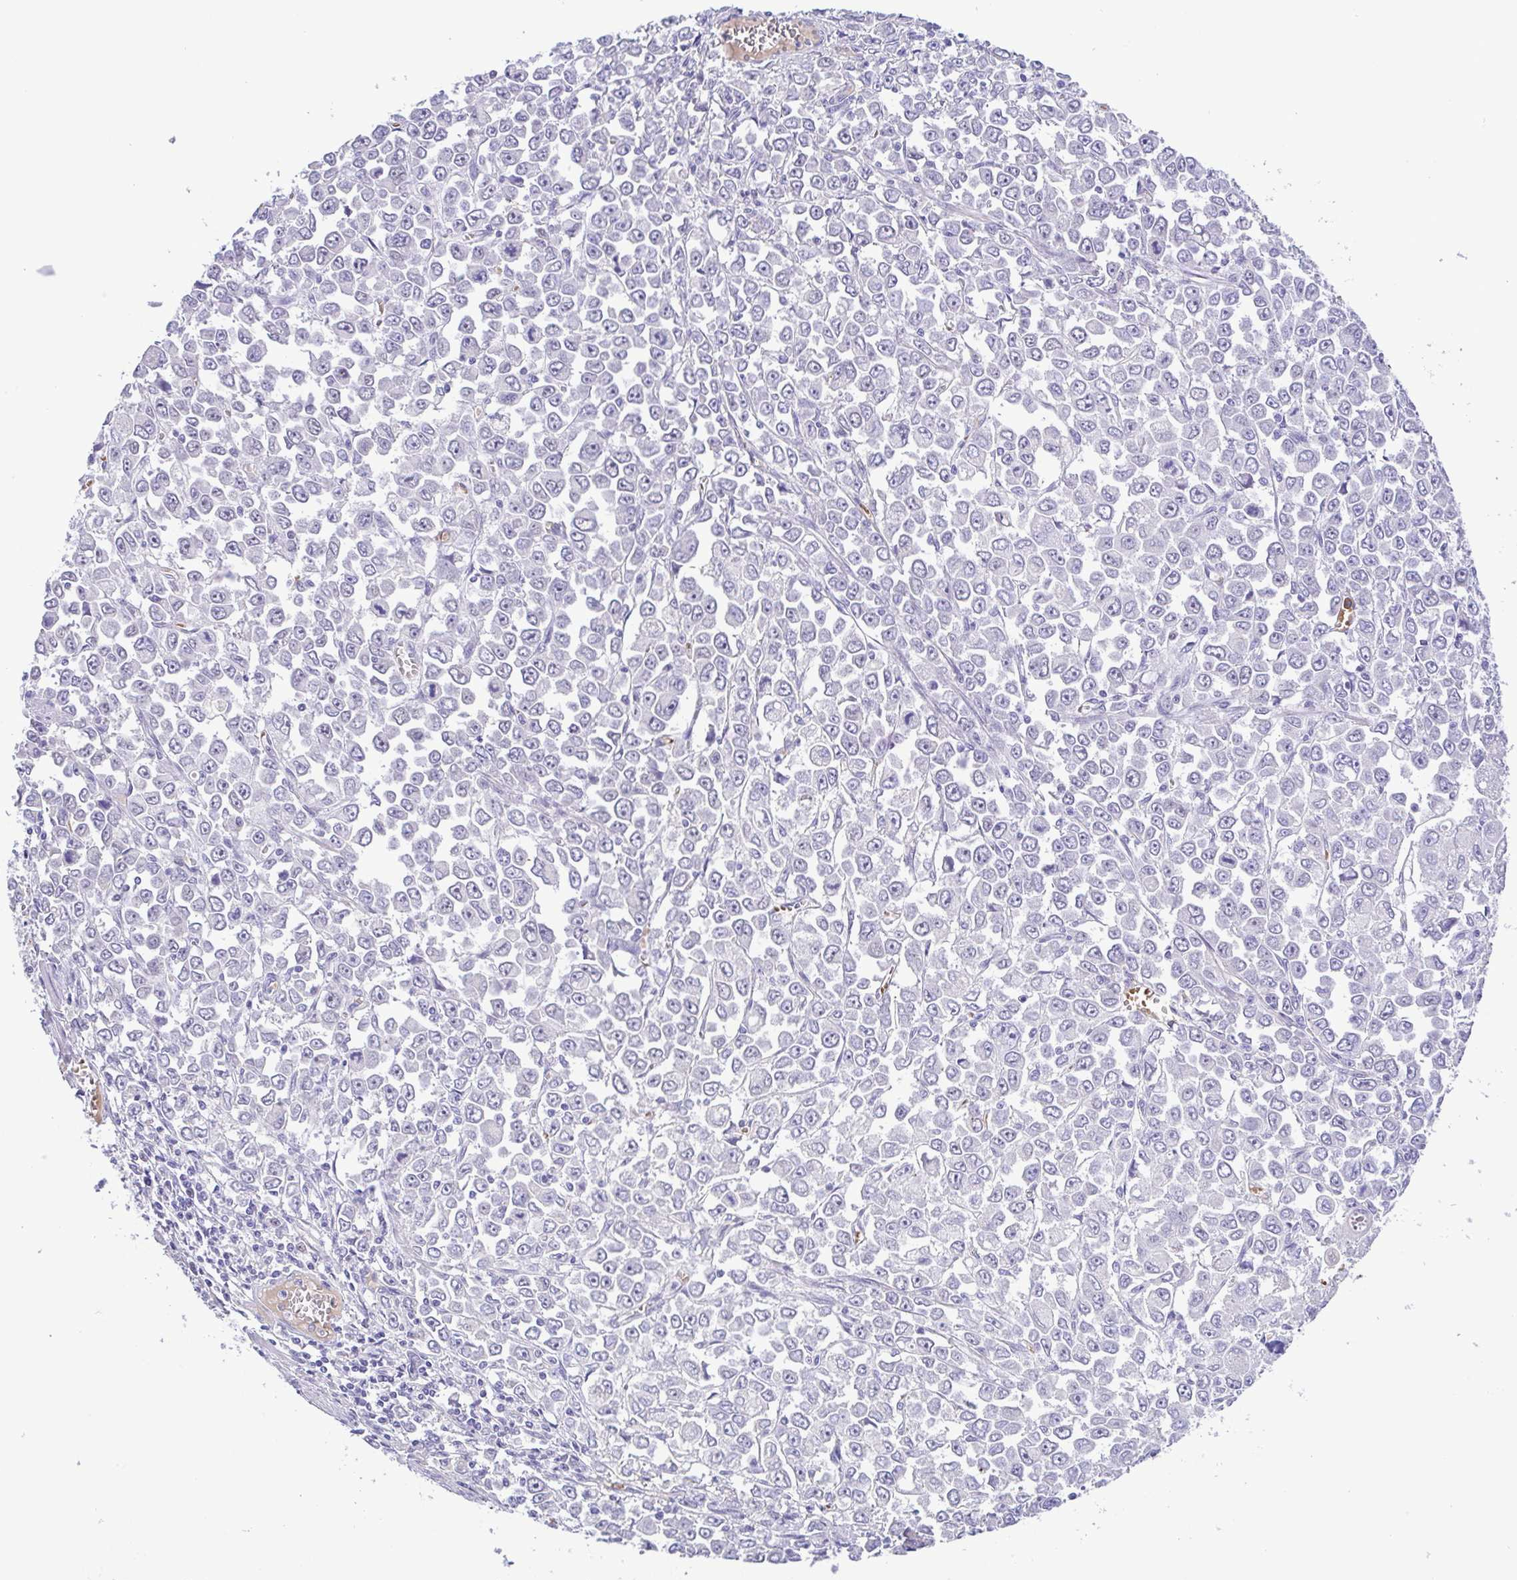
{"staining": {"intensity": "negative", "quantity": "none", "location": "none"}, "tissue": "stomach cancer", "cell_type": "Tumor cells", "image_type": "cancer", "snomed": [{"axis": "morphology", "description": "Adenocarcinoma, NOS"}, {"axis": "topography", "description": "Stomach, upper"}], "caption": "IHC image of neoplastic tissue: stomach adenocarcinoma stained with DAB reveals no significant protein positivity in tumor cells.", "gene": "TIPIN", "patient": {"sex": "male", "age": 70}}